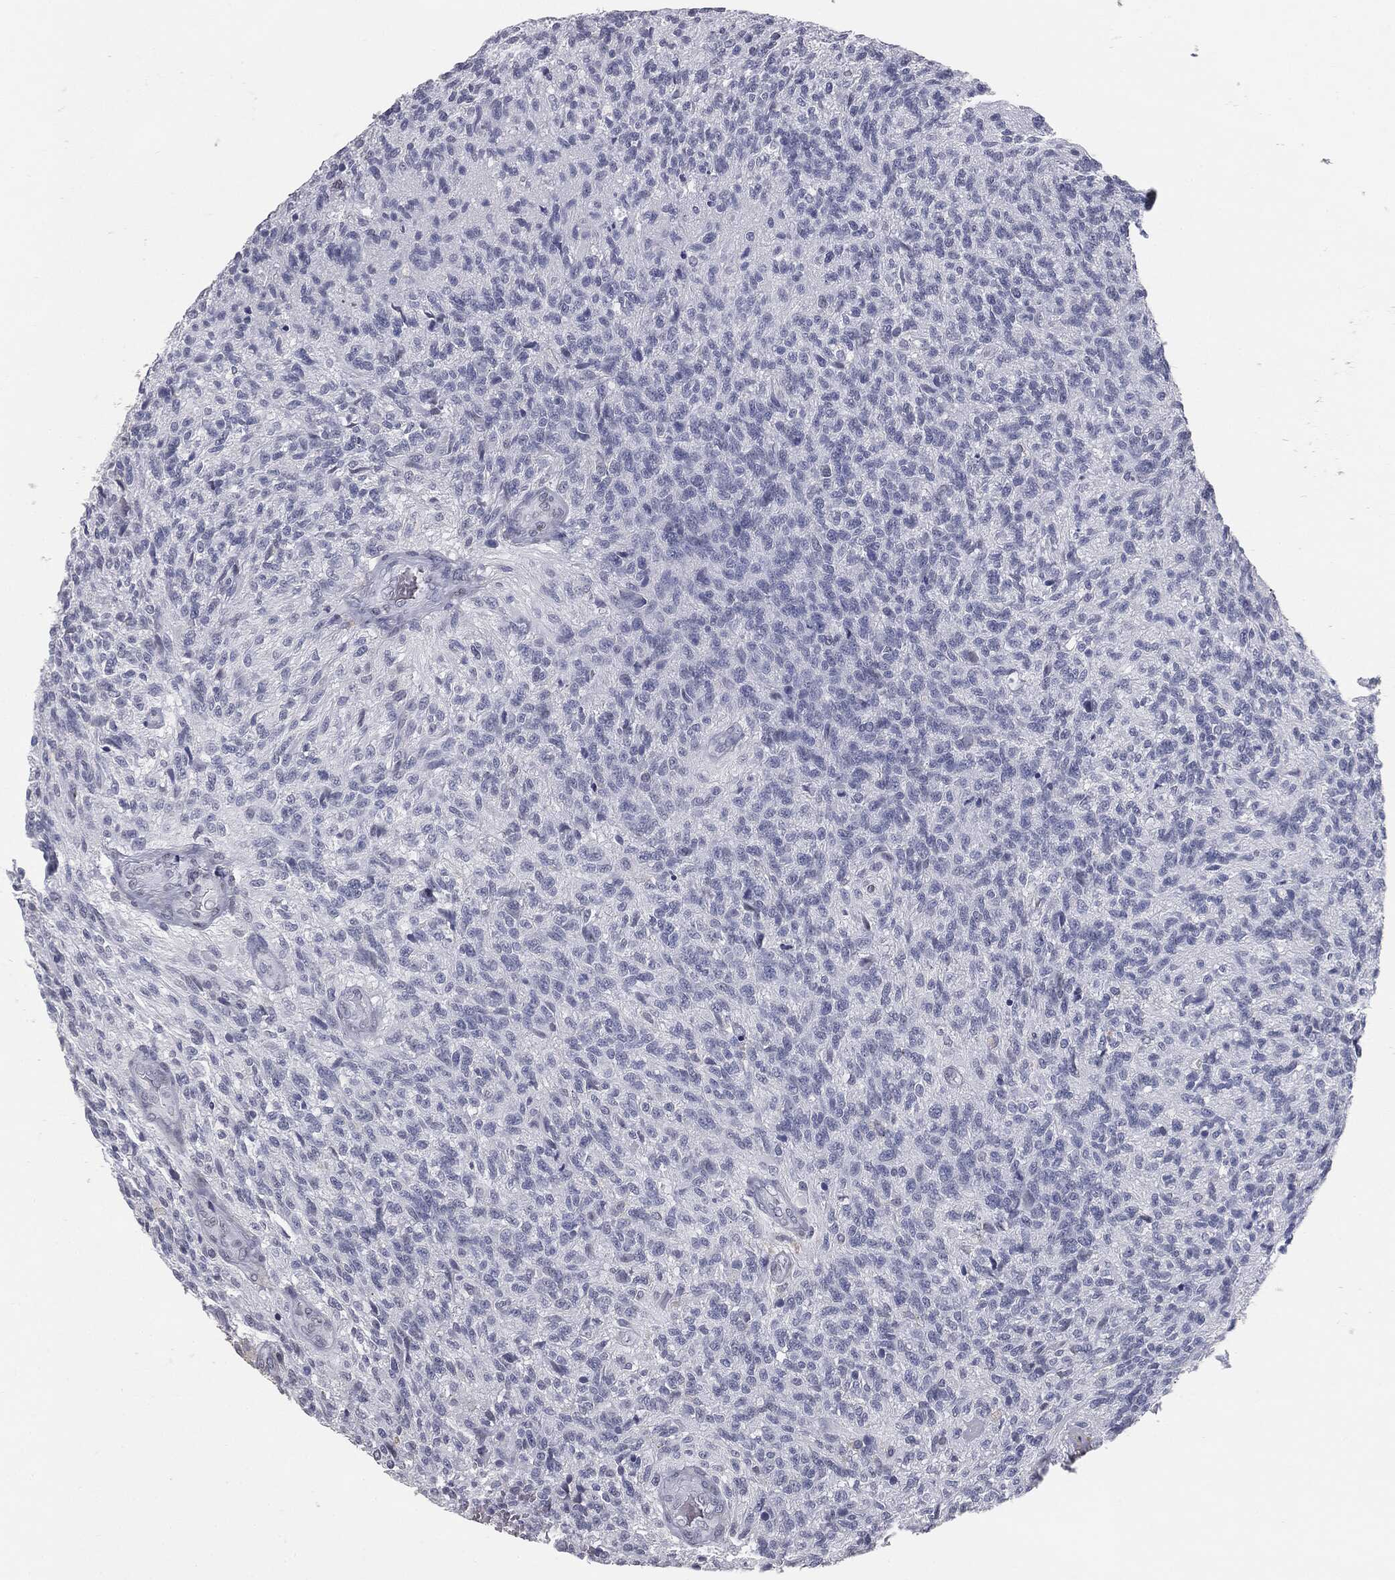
{"staining": {"intensity": "negative", "quantity": "none", "location": "none"}, "tissue": "glioma", "cell_type": "Tumor cells", "image_type": "cancer", "snomed": [{"axis": "morphology", "description": "Glioma, malignant, High grade"}, {"axis": "topography", "description": "Brain"}], "caption": "Immunohistochemistry of malignant glioma (high-grade) demonstrates no staining in tumor cells. (Brightfield microscopy of DAB immunohistochemistry at high magnification).", "gene": "ALDOB", "patient": {"sex": "male", "age": 56}}